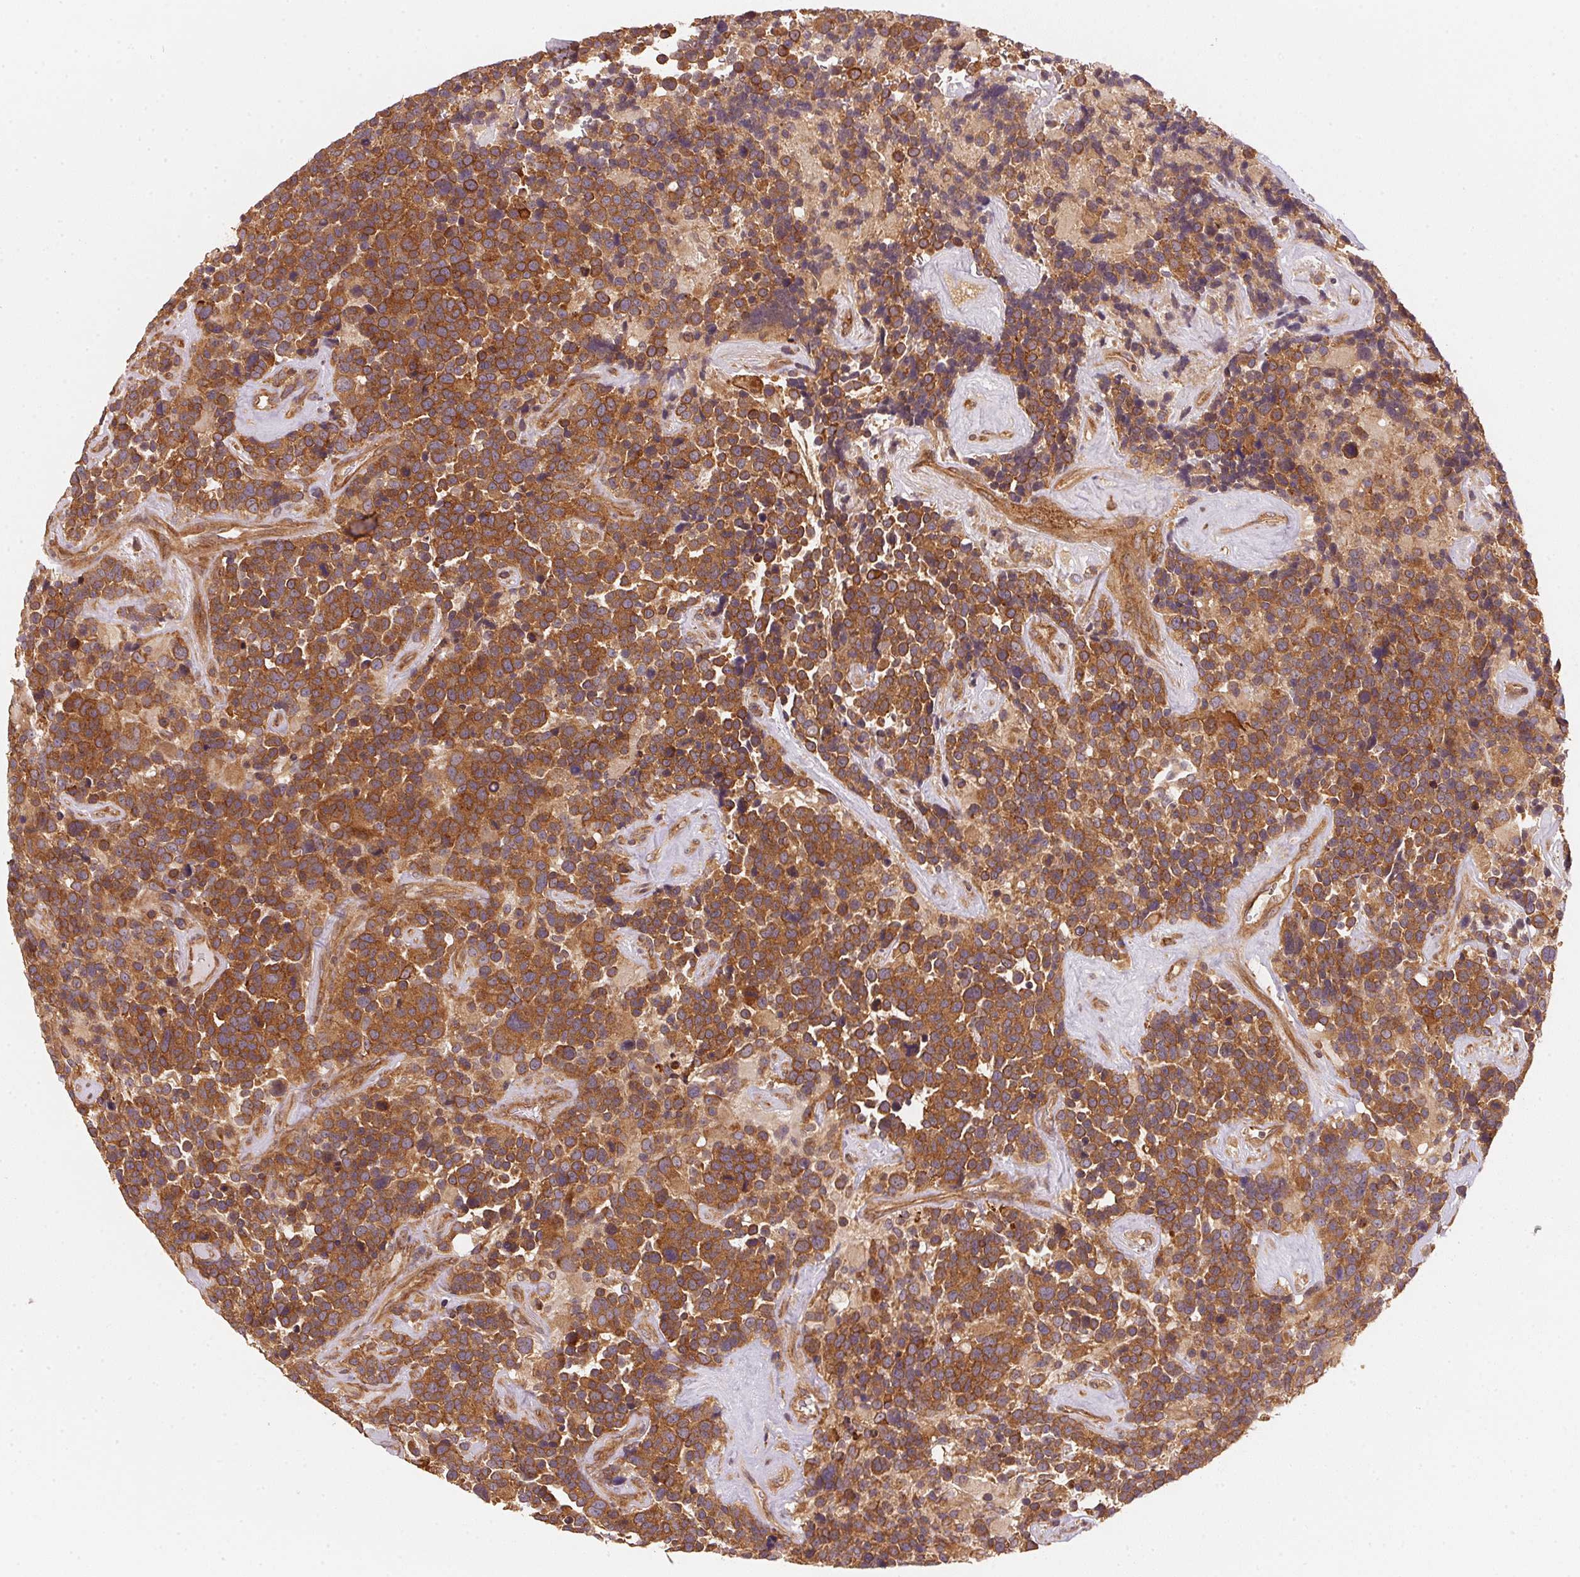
{"staining": {"intensity": "strong", "quantity": ">75%", "location": "cytoplasmic/membranous"}, "tissue": "glioma", "cell_type": "Tumor cells", "image_type": "cancer", "snomed": [{"axis": "morphology", "description": "Glioma, malignant, High grade"}, {"axis": "topography", "description": "Brain"}], "caption": "This is an image of immunohistochemistry (IHC) staining of glioma, which shows strong expression in the cytoplasmic/membranous of tumor cells.", "gene": "STRN4", "patient": {"sex": "male", "age": 33}}